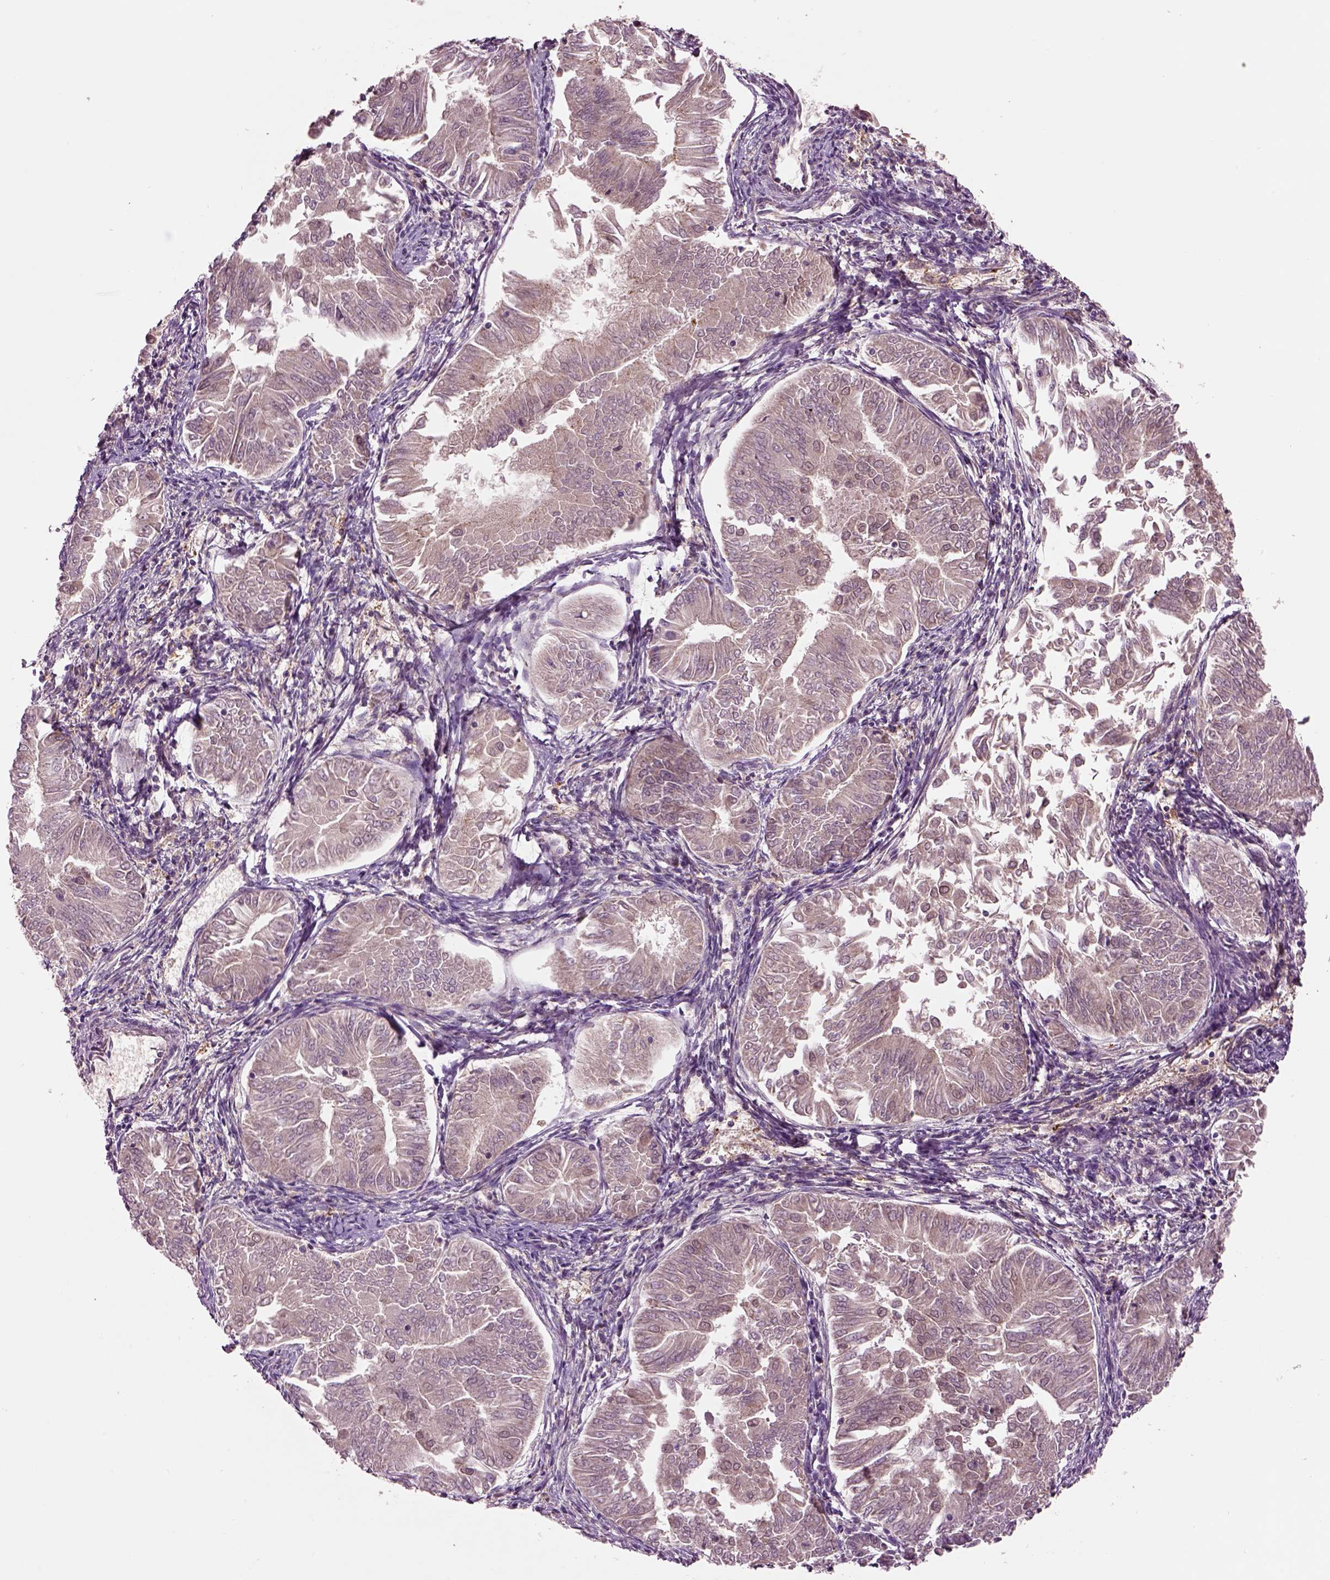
{"staining": {"intensity": "moderate", "quantity": "<25%", "location": "cytoplasmic/membranous"}, "tissue": "endometrial cancer", "cell_type": "Tumor cells", "image_type": "cancer", "snomed": [{"axis": "morphology", "description": "Adenocarcinoma, NOS"}, {"axis": "topography", "description": "Endometrium"}], "caption": "This micrograph exhibits immunohistochemistry staining of adenocarcinoma (endometrial), with low moderate cytoplasmic/membranous staining in approximately <25% of tumor cells.", "gene": "MDP1", "patient": {"sex": "female", "age": 53}}